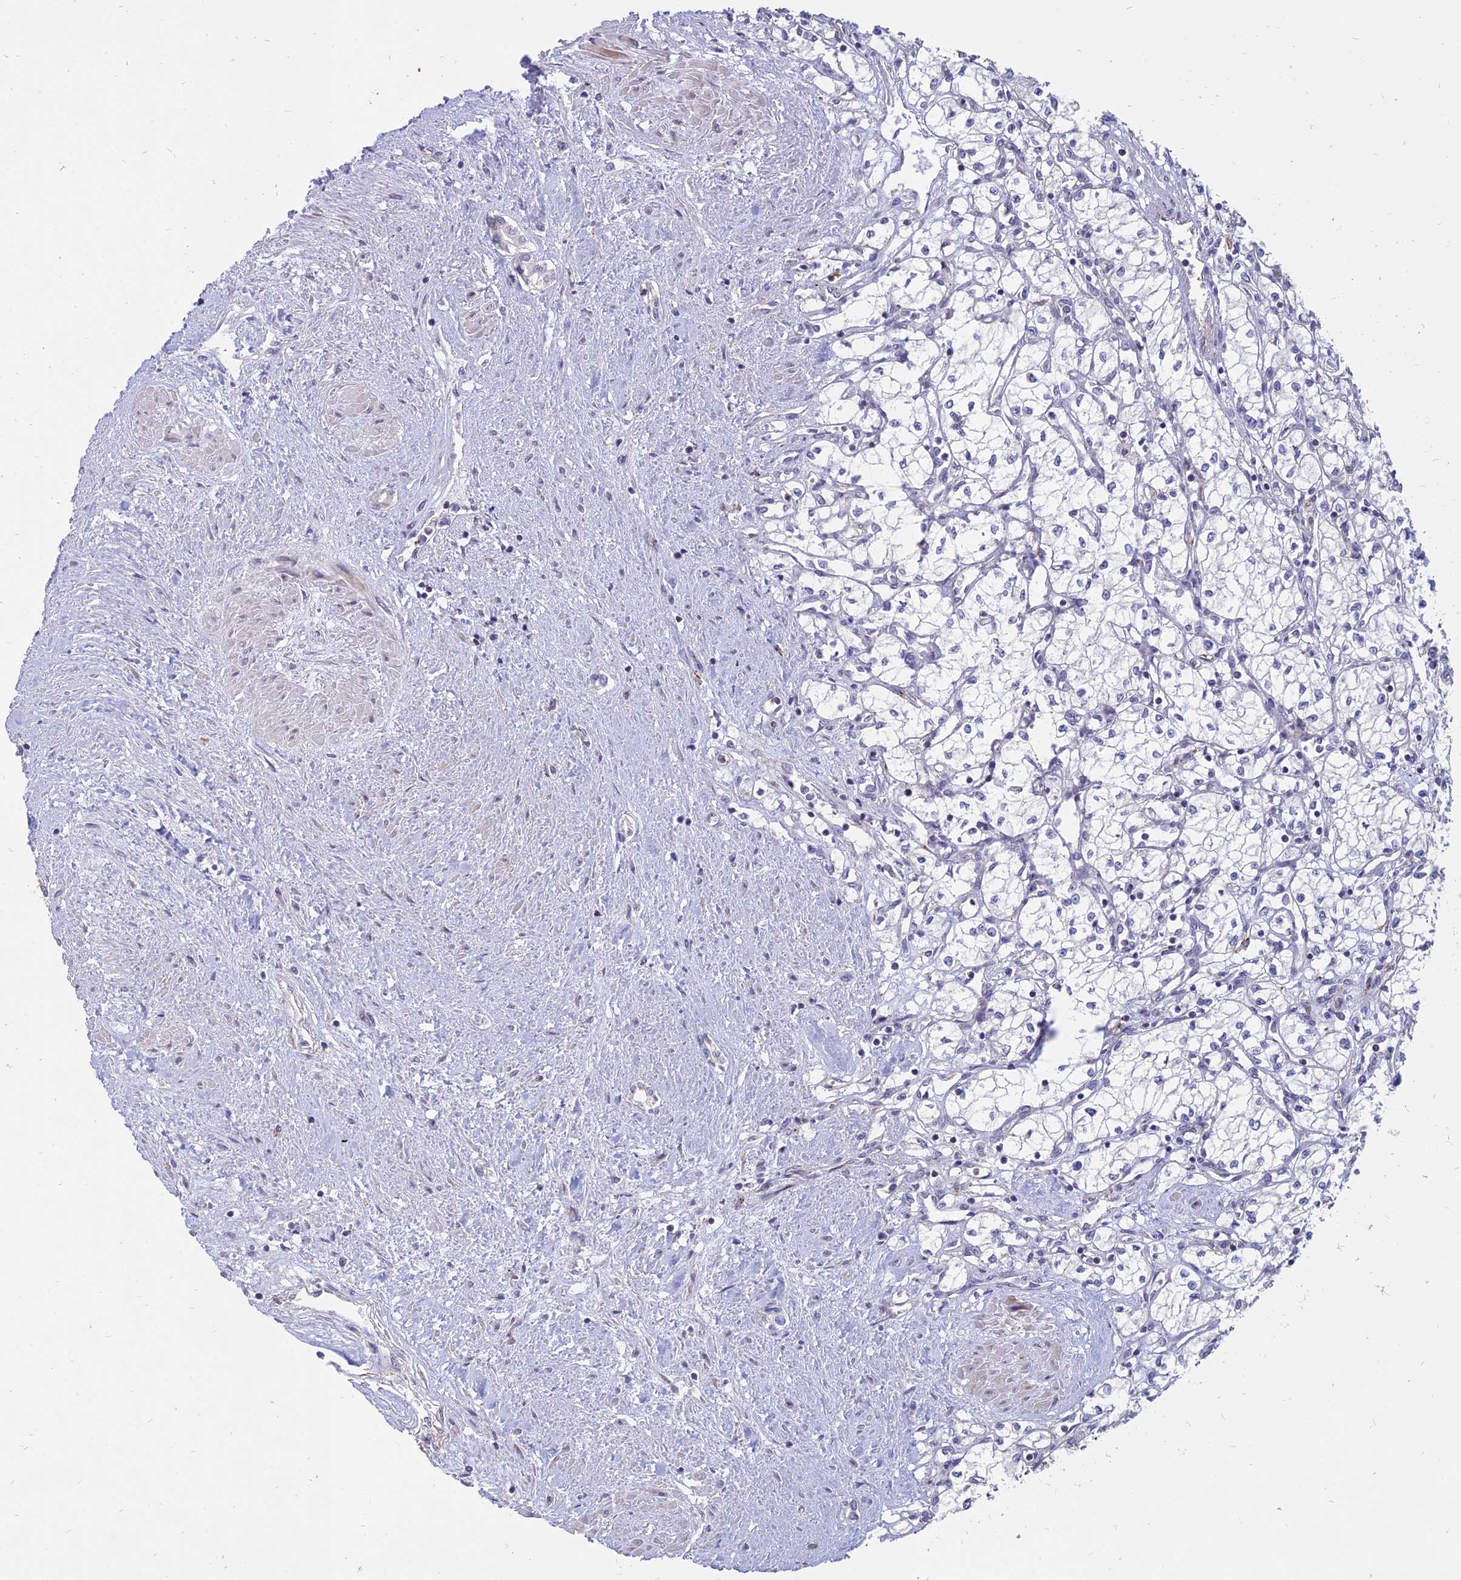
{"staining": {"intensity": "negative", "quantity": "none", "location": "none"}, "tissue": "renal cancer", "cell_type": "Tumor cells", "image_type": "cancer", "snomed": [{"axis": "morphology", "description": "Adenocarcinoma, NOS"}, {"axis": "topography", "description": "Kidney"}], "caption": "The immunohistochemistry (IHC) photomicrograph has no significant positivity in tumor cells of adenocarcinoma (renal) tissue. (Immunohistochemistry (ihc), brightfield microscopy, high magnification).", "gene": "ST3GAL6", "patient": {"sex": "male", "age": 59}}